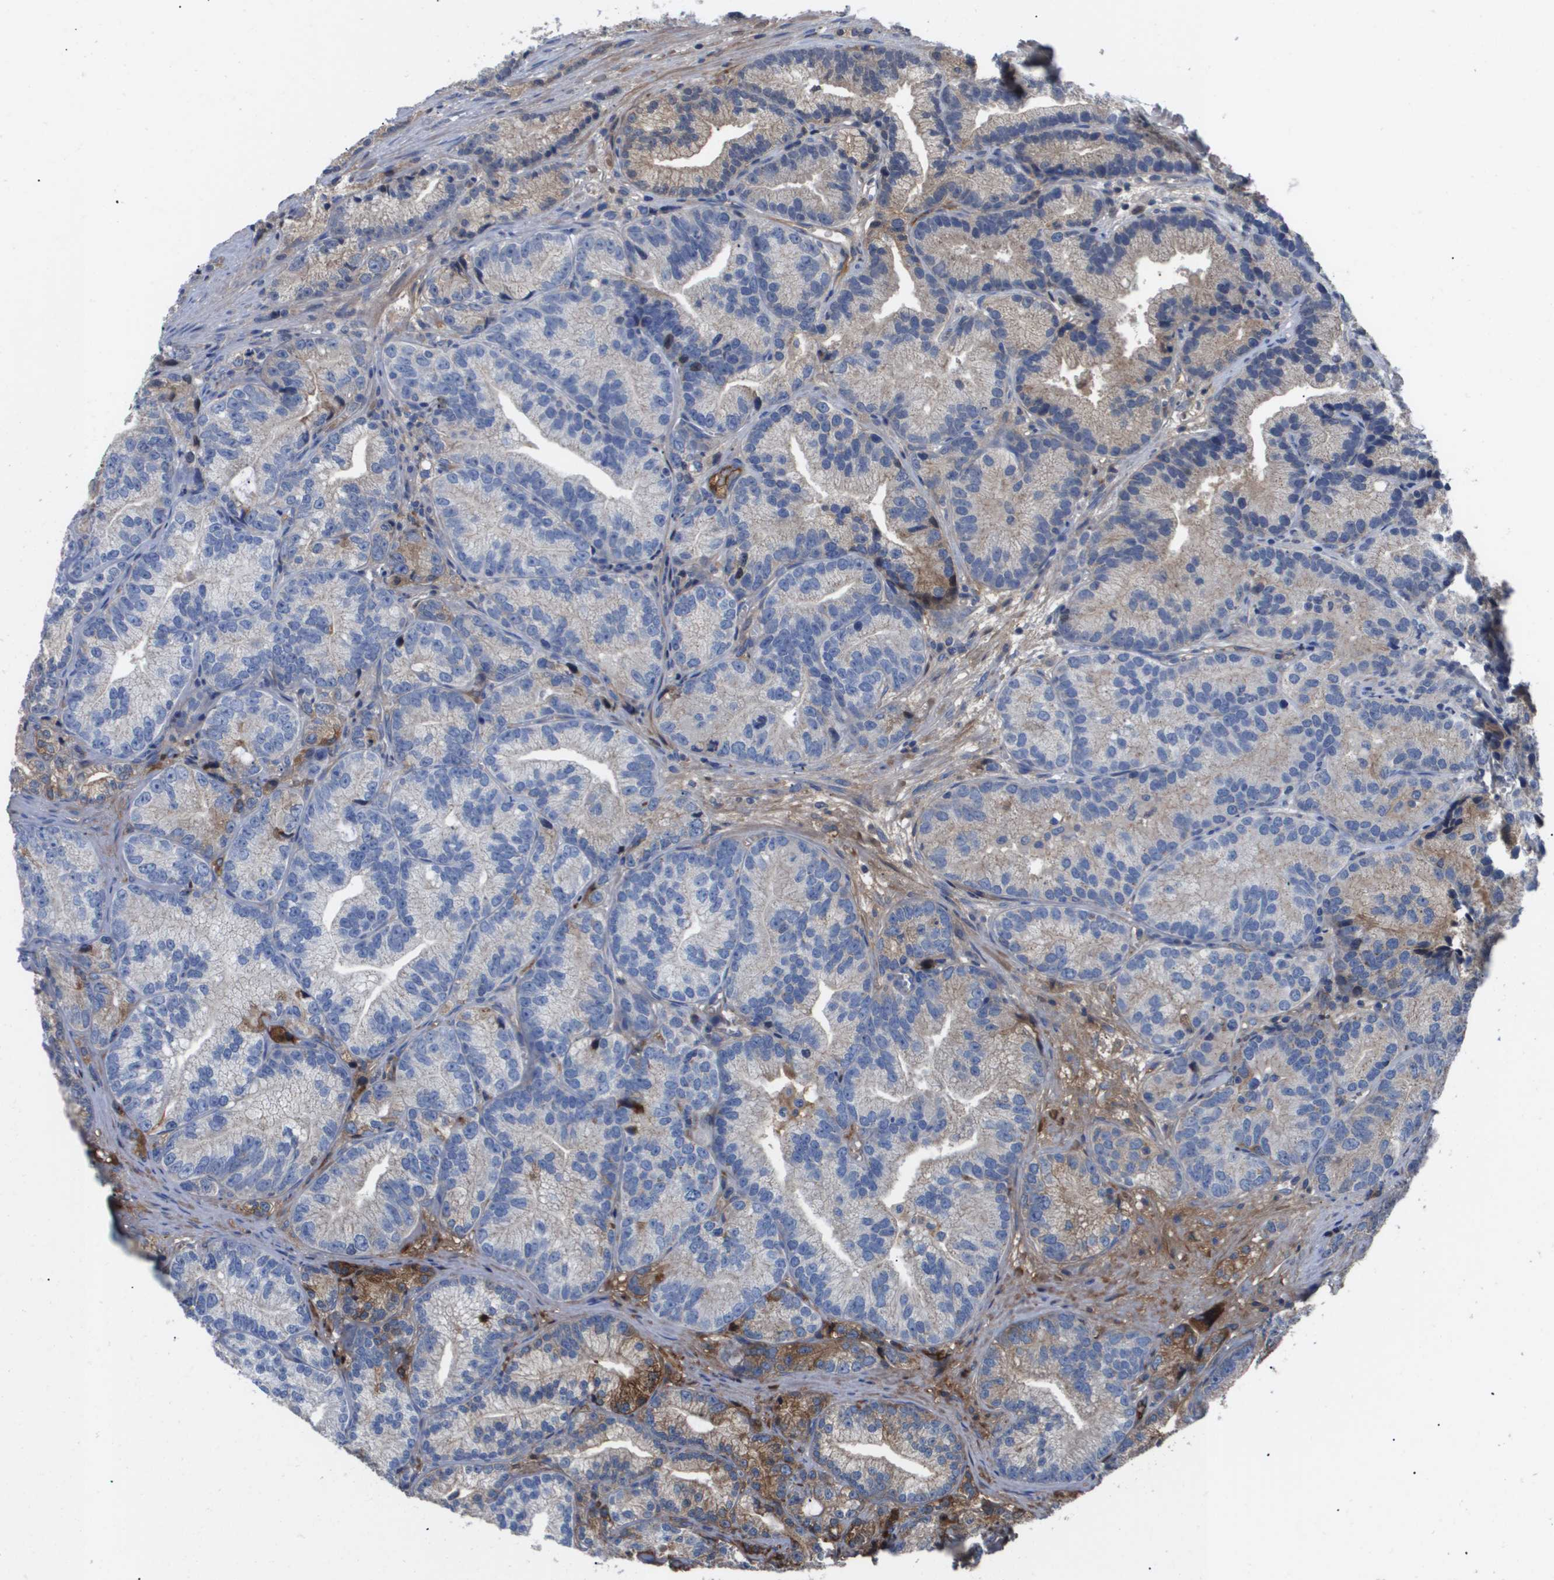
{"staining": {"intensity": "moderate", "quantity": "<25%", "location": "cytoplasmic/membranous"}, "tissue": "prostate cancer", "cell_type": "Tumor cells", "image_type": "cancer", "snomed": [{"axis": "morphology", "description": "Adenocarcinoma, Low grade"}, {"axis": "topography", "description": "Prostate"}], "caption": "This is a histology image of immunohistochemistry staining of prostate adenocarcinoma (low-grade), which shows moderate expression in the cytoplasmic/membranous of tumor cells.", "gene": "SERPINA6", "patient": {"sex": "male", "age": 89}}